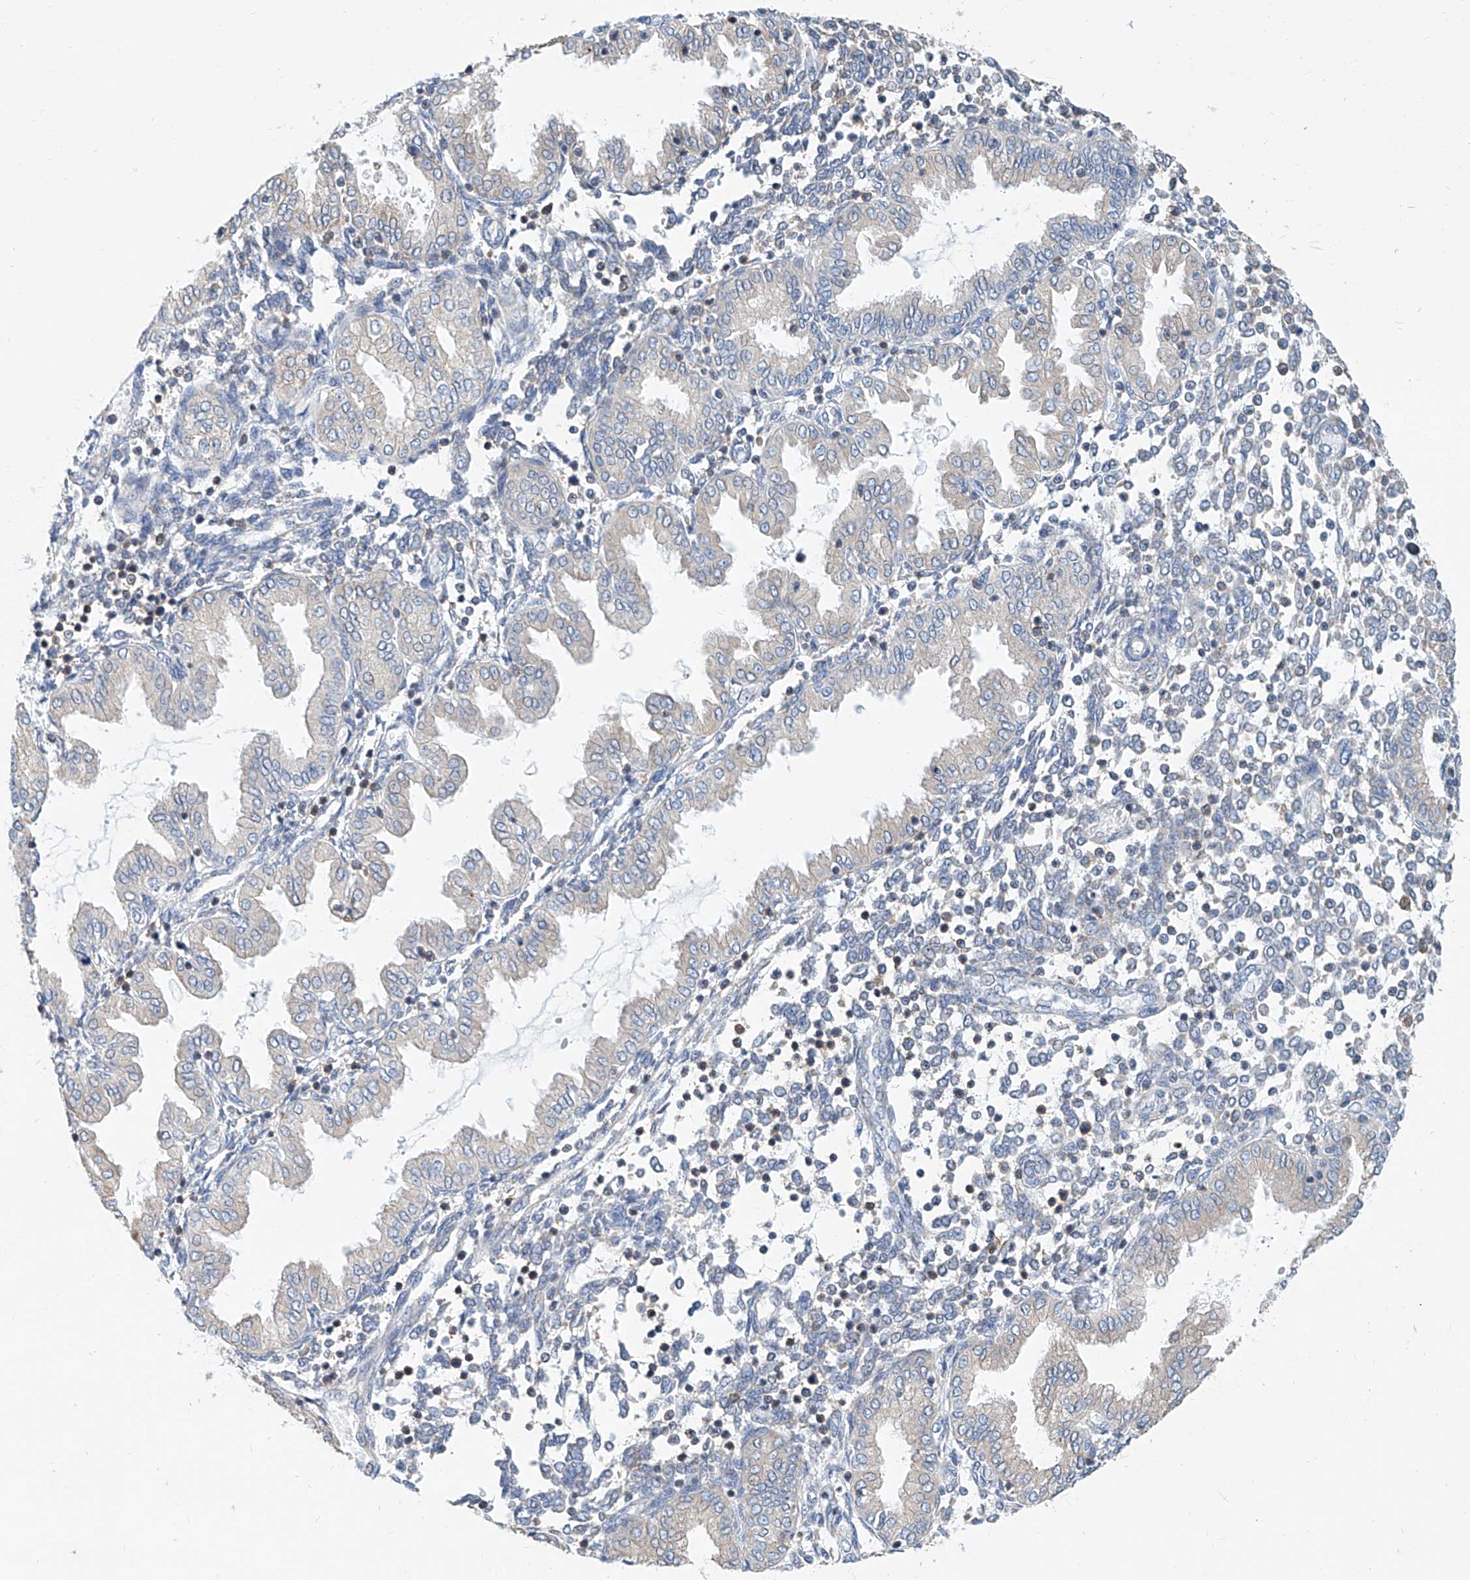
{"staining": {"intensity": "negative", "quantity": "none", "location": "none"}, "tissue": "endometrium", "cell_type": "Cells in endometrial stroma", "image_type": "normal", "snomed": [{"axis": "morphology", "description": "Normal tissue, NOS"}, {"axis": "topography", "description": "Endometrium"}], "caption": "A high-resolution image shows immunohistochemistry (IHC) staining of normal endometrium, which demonstrates no significant expression in cells in endometrial stroma. The staining was performed using DAB to visualize the protein expression in brown, while the nuclei were stained in blue with hematoxylin (Magnification: 20x).", "gene": "MAD2L1", "patient": {"sex": "female", "age": 53}}